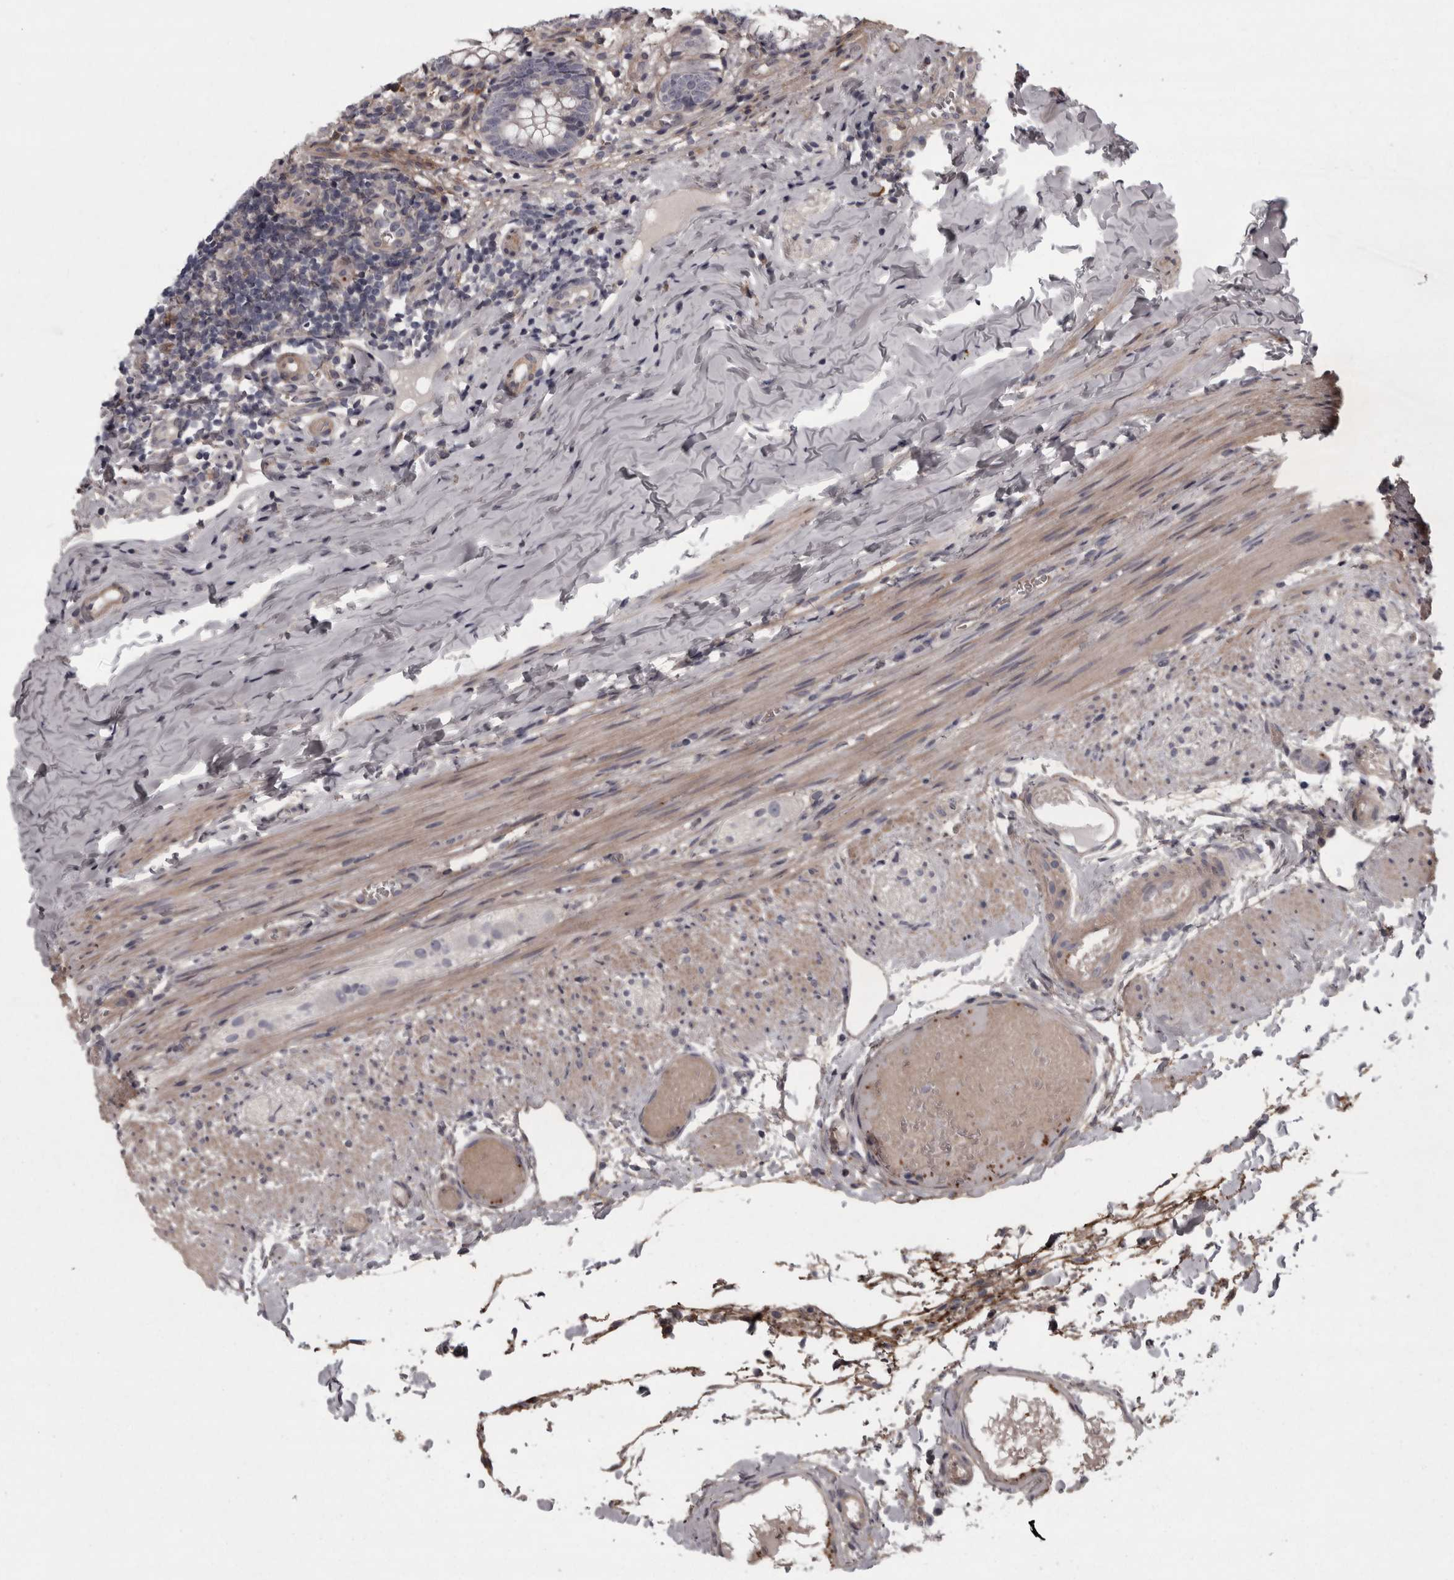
{"staining": {"intensity": "negative", "quantity": "none", "location": "none"}, "tissue": "appendix", "cell_type": "Glandular cells", "image_type": "normal", "snomed": [{"axis": "morphology", "description": "Normal tissue, NOS"}, {"axis": "topography", "description": "Appendix"}], "caption": "DAB (3,3'-diaminobenzidine) immunohistochemical staining of unremarkable human appendix exhibits no significant expression in glandular cells.", "gene": "RSU1", "patient": {"sex": "male", "age": 8}}